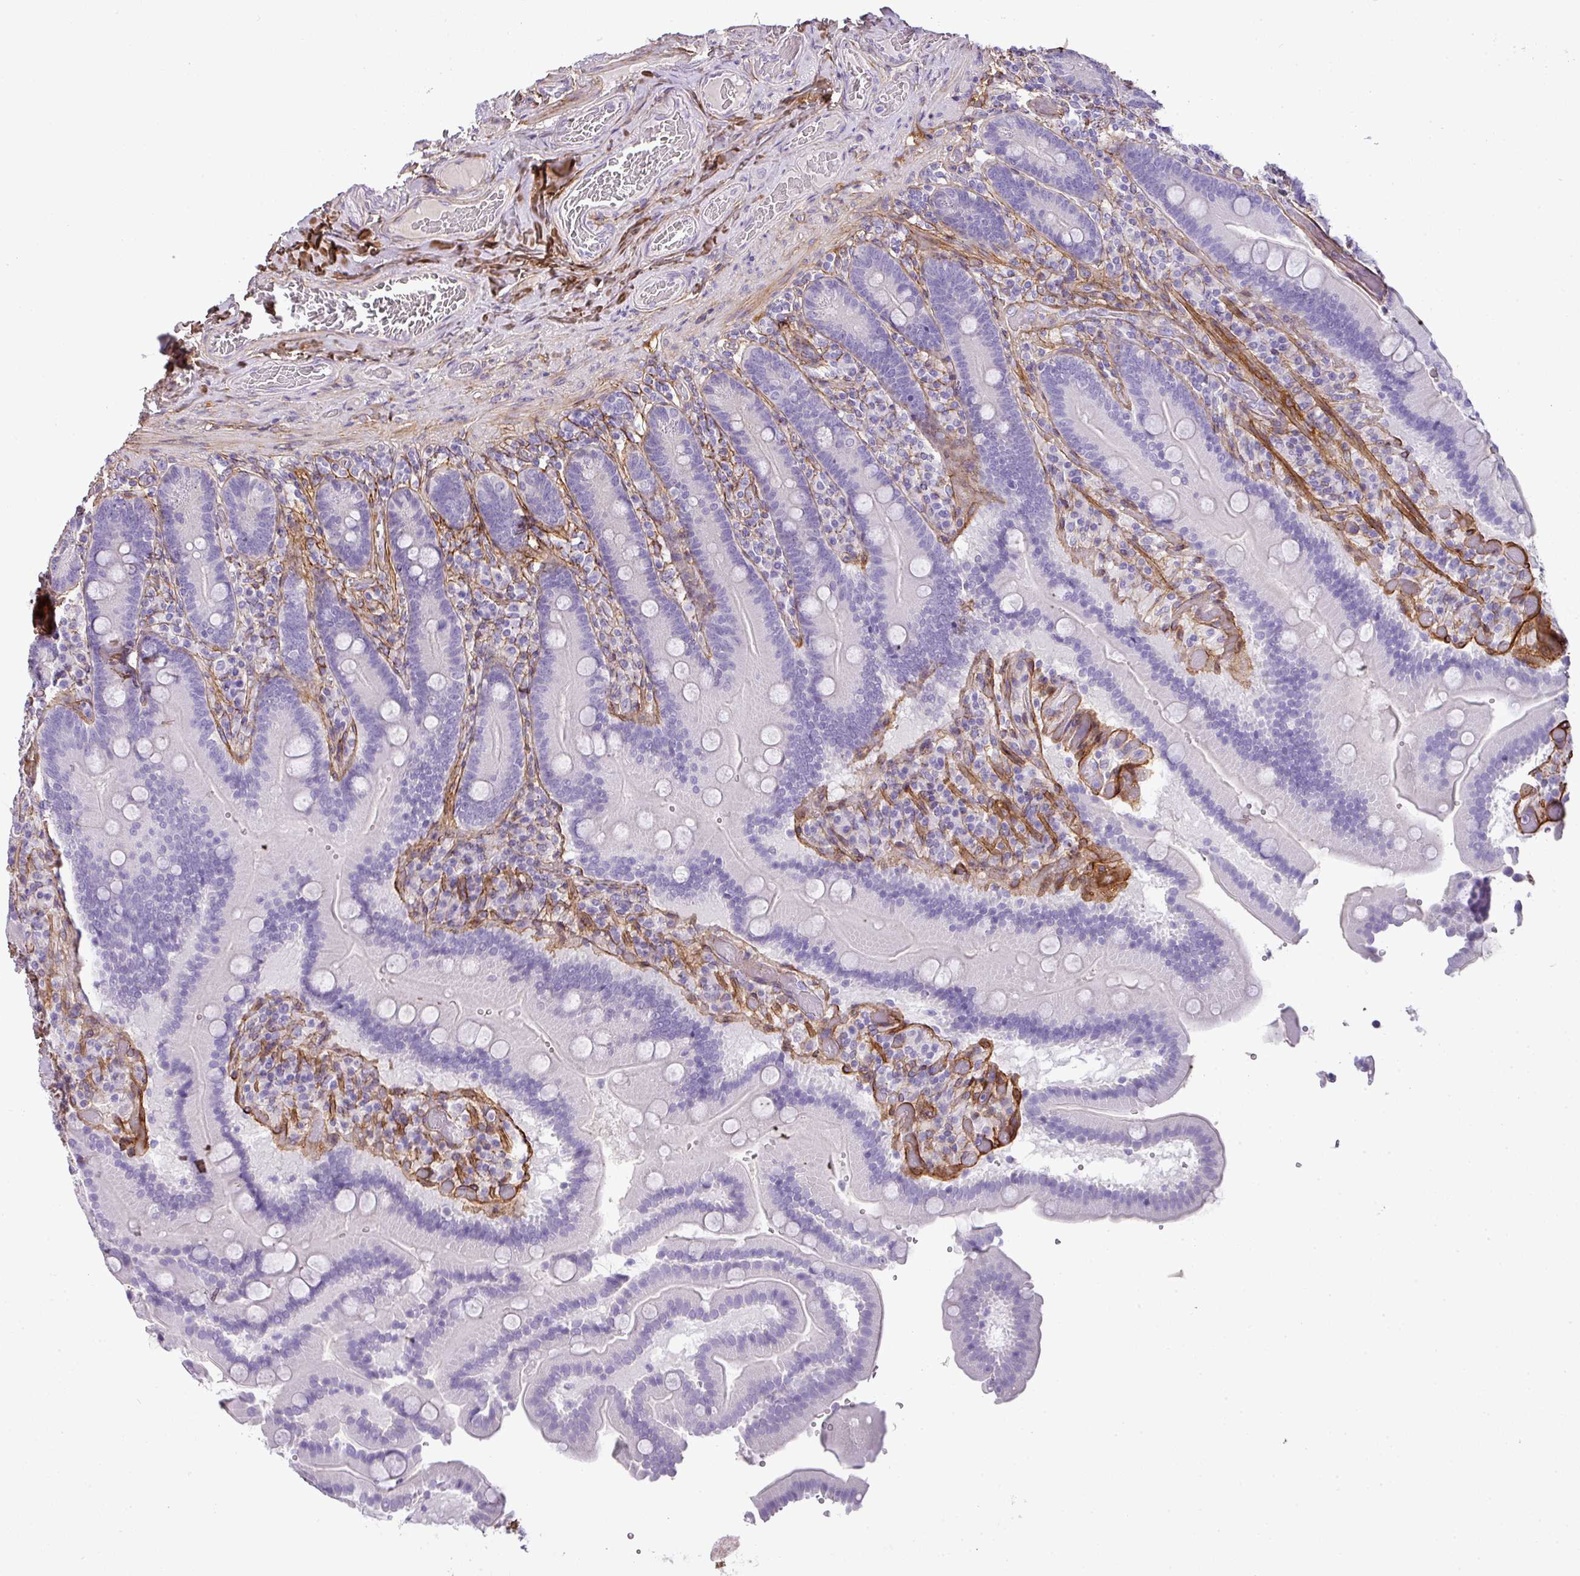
{"staining": {"intensity": "negative", "quantity": "none", "location": "none"}, "tissue": "duodenum", "cell_type": "Glandular cells", "image_type": "normal", "snomed": [{"axis": "morphology", "description": "Normal tissue, NOS"}, {"axis": "topography", "description": "Duodenum"}], "caption": "High power microscopy image of an IHC photomicrograph of unremarkable duodenum, revealing no significant staining in glandular cells. The staining was performed using DAB to visualize the protein expression in brown, while the nuclei were stained in blue with hematoxylin (Magnification: 20x).", "gene": "PARD6G", "patient": {"sex": "female", "age": 62}}